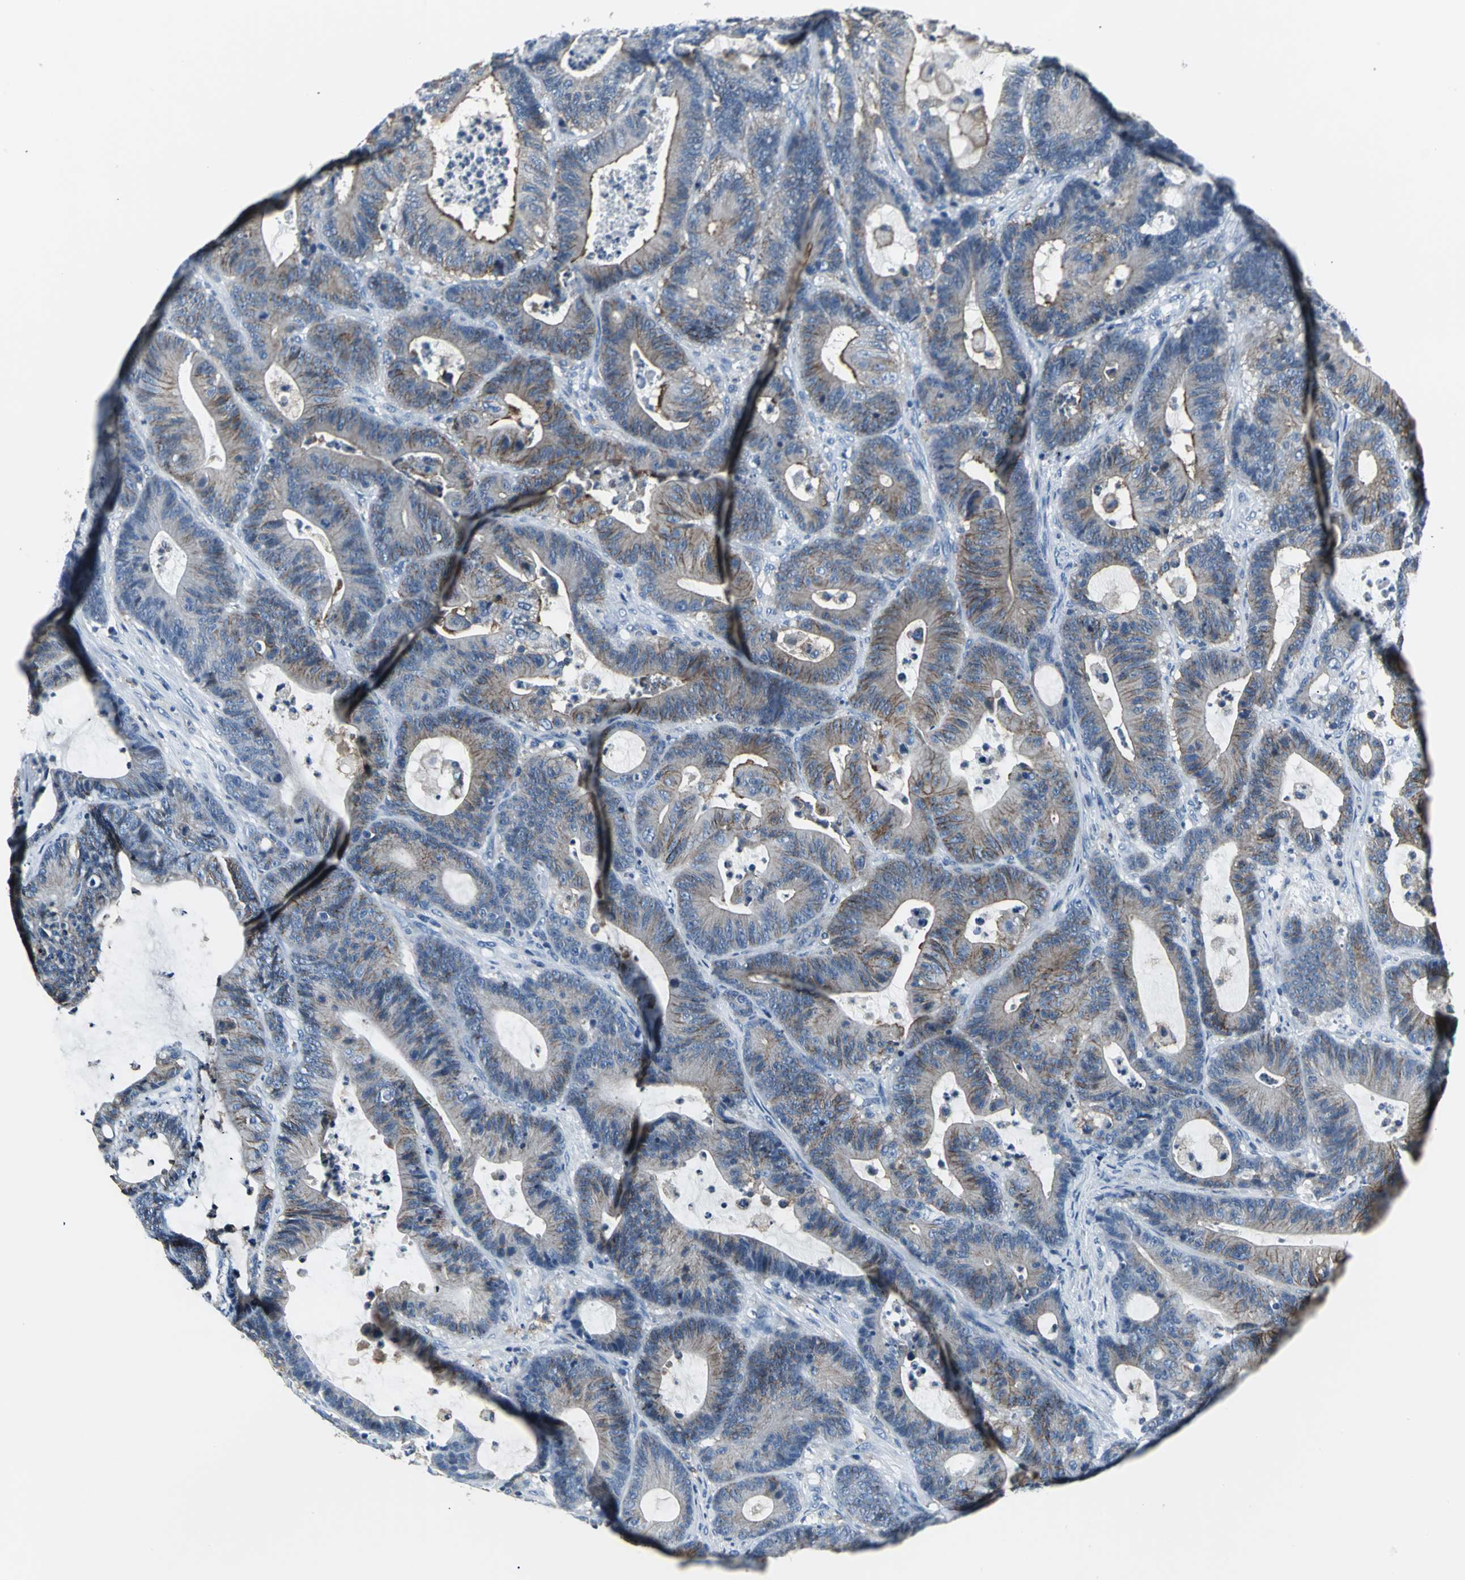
{"staining": {"intensity": "moderate", "quantity": ">75%", "location": "cytoplasmic/membranous"}, "tissue": "colorectal cancer", "cell_type": "Tumor cells", "image_type": "cancer", "snomed": [{"axis": "morphology", "description": "Adenocarcinoma, NOS"}, {"axis": "topography", "description": "Colon"}], "caption": "Colorectal adenocarcinoma stained with a protein marker reveals moderate staining in tumor cells.", "gene": "IQGAP2", "patient": {"sex": "female", "age": 84}}